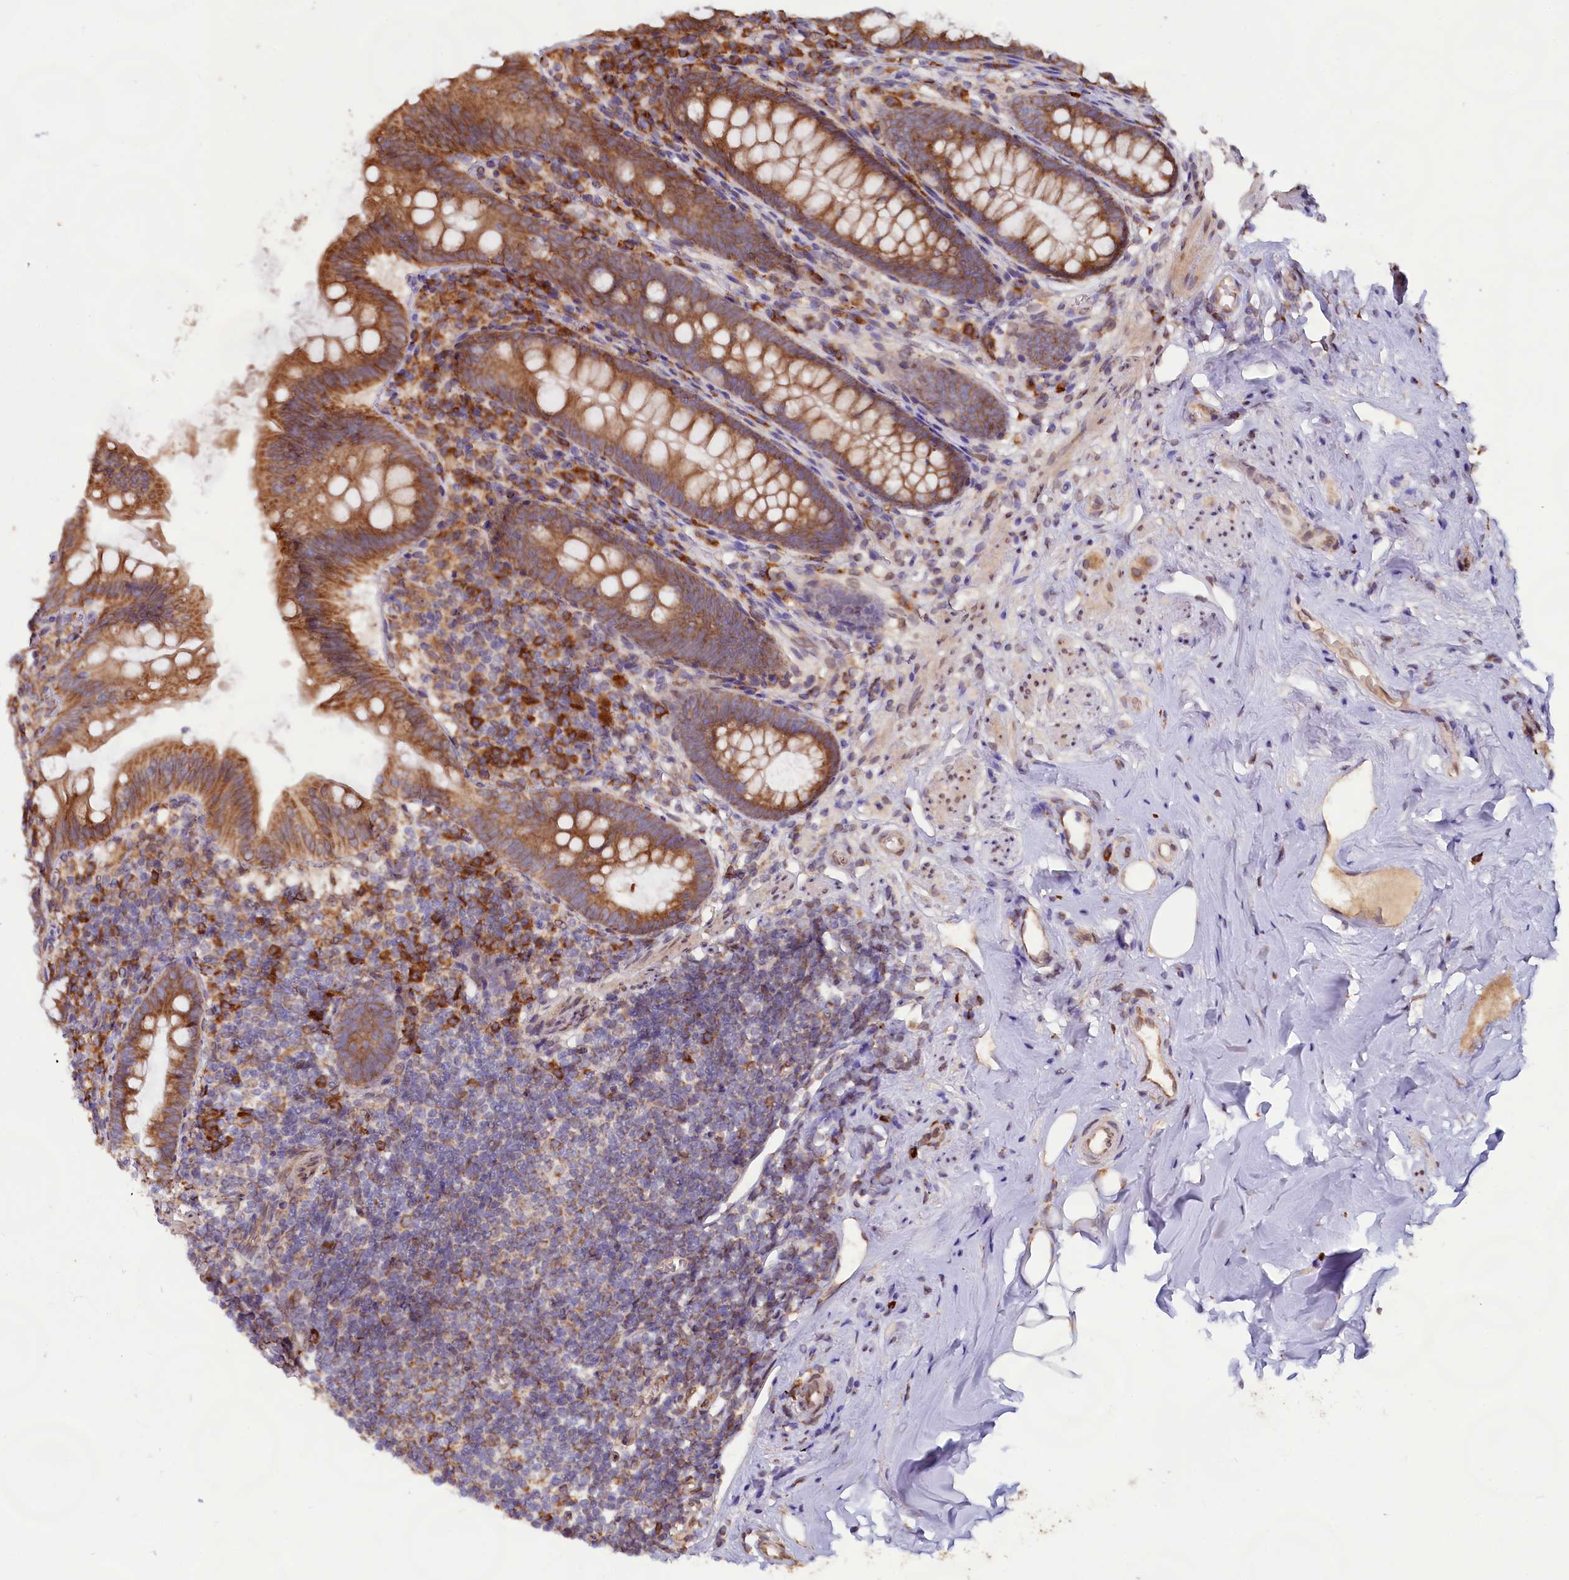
{"staining": {"intensity": "moderate", "quantity": ">75%", "location": "cytoplasmic/membranous"}, "tissue": "appendix", "cell_type": "Glandular cells", "image_type": "normal", "snomed": [{"axis": "morphology", "description": "Normal tissue, NOS"}, {"axis": "topography", "description": "Appendix"}], "caption": "A high-resolution image shows immunohistochemistry (IHC) staining of normal appendix, which demonstrates moderate cytoplasmic/membranous expression in approximately >75% of glandular cells. The staining was performed using DAB to visualize the protein expression in brown, while the nuclei were stained in blue with hematoxylin (Magnification: 20x).", "gene": "TBC1D19", "patient": {"sex": "female", "age": 51}}